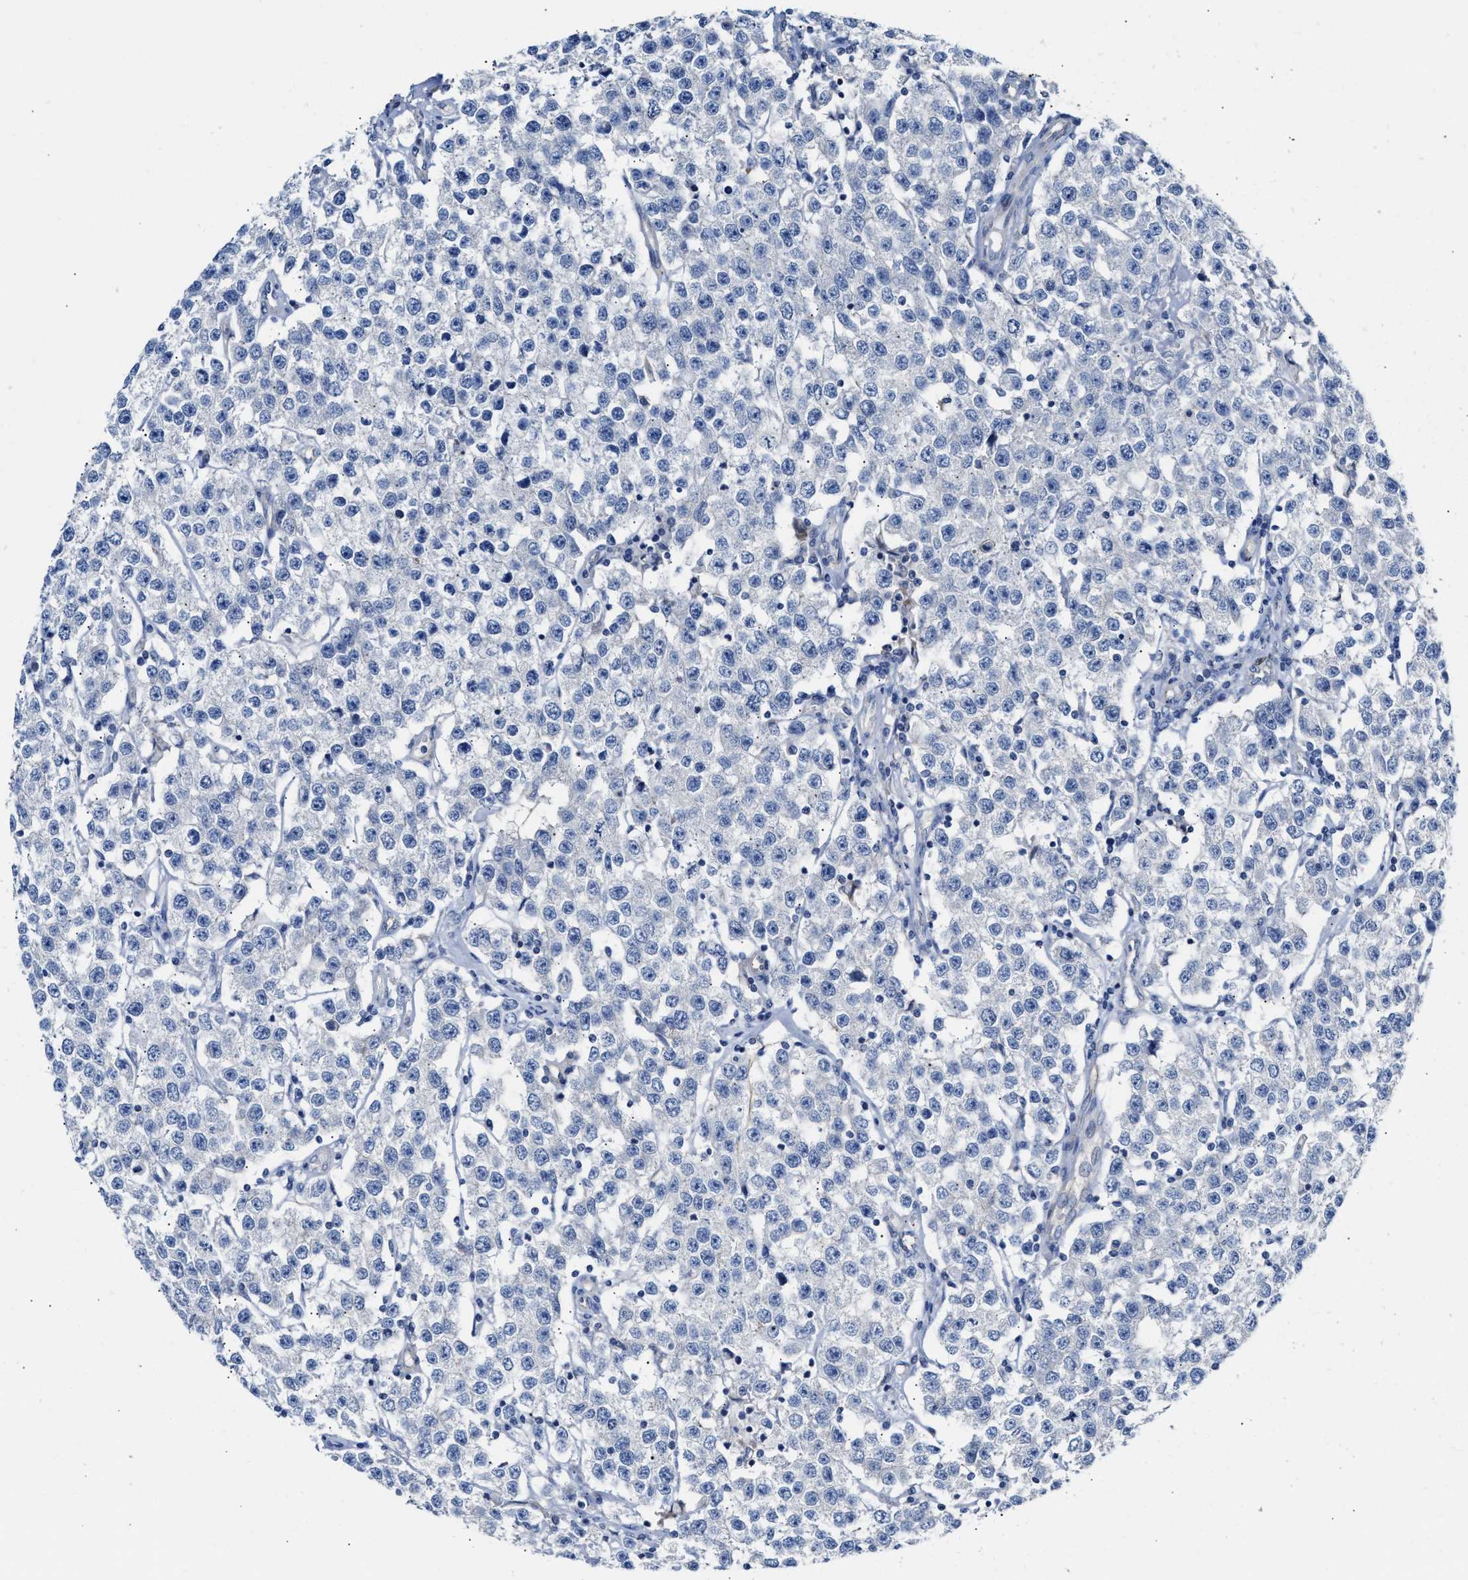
{"staining": {"intensity": "negative", "quantity": "none", "location": "none"}, "tissue": "testis cancer", "cell_type": "Tumor cells", "image_type": "cancer", "snomed": [{"axis": "morphology", "description": "Seminoma, NOS"}, {"axis": "topography", "description": "Testis"}], "caption": "Immunohistochemistry (IHC) of human testis cancer shows no positivity in tumor cells.", "gene": "FHL1", "patient": {"sex": "male", "age": 52}}